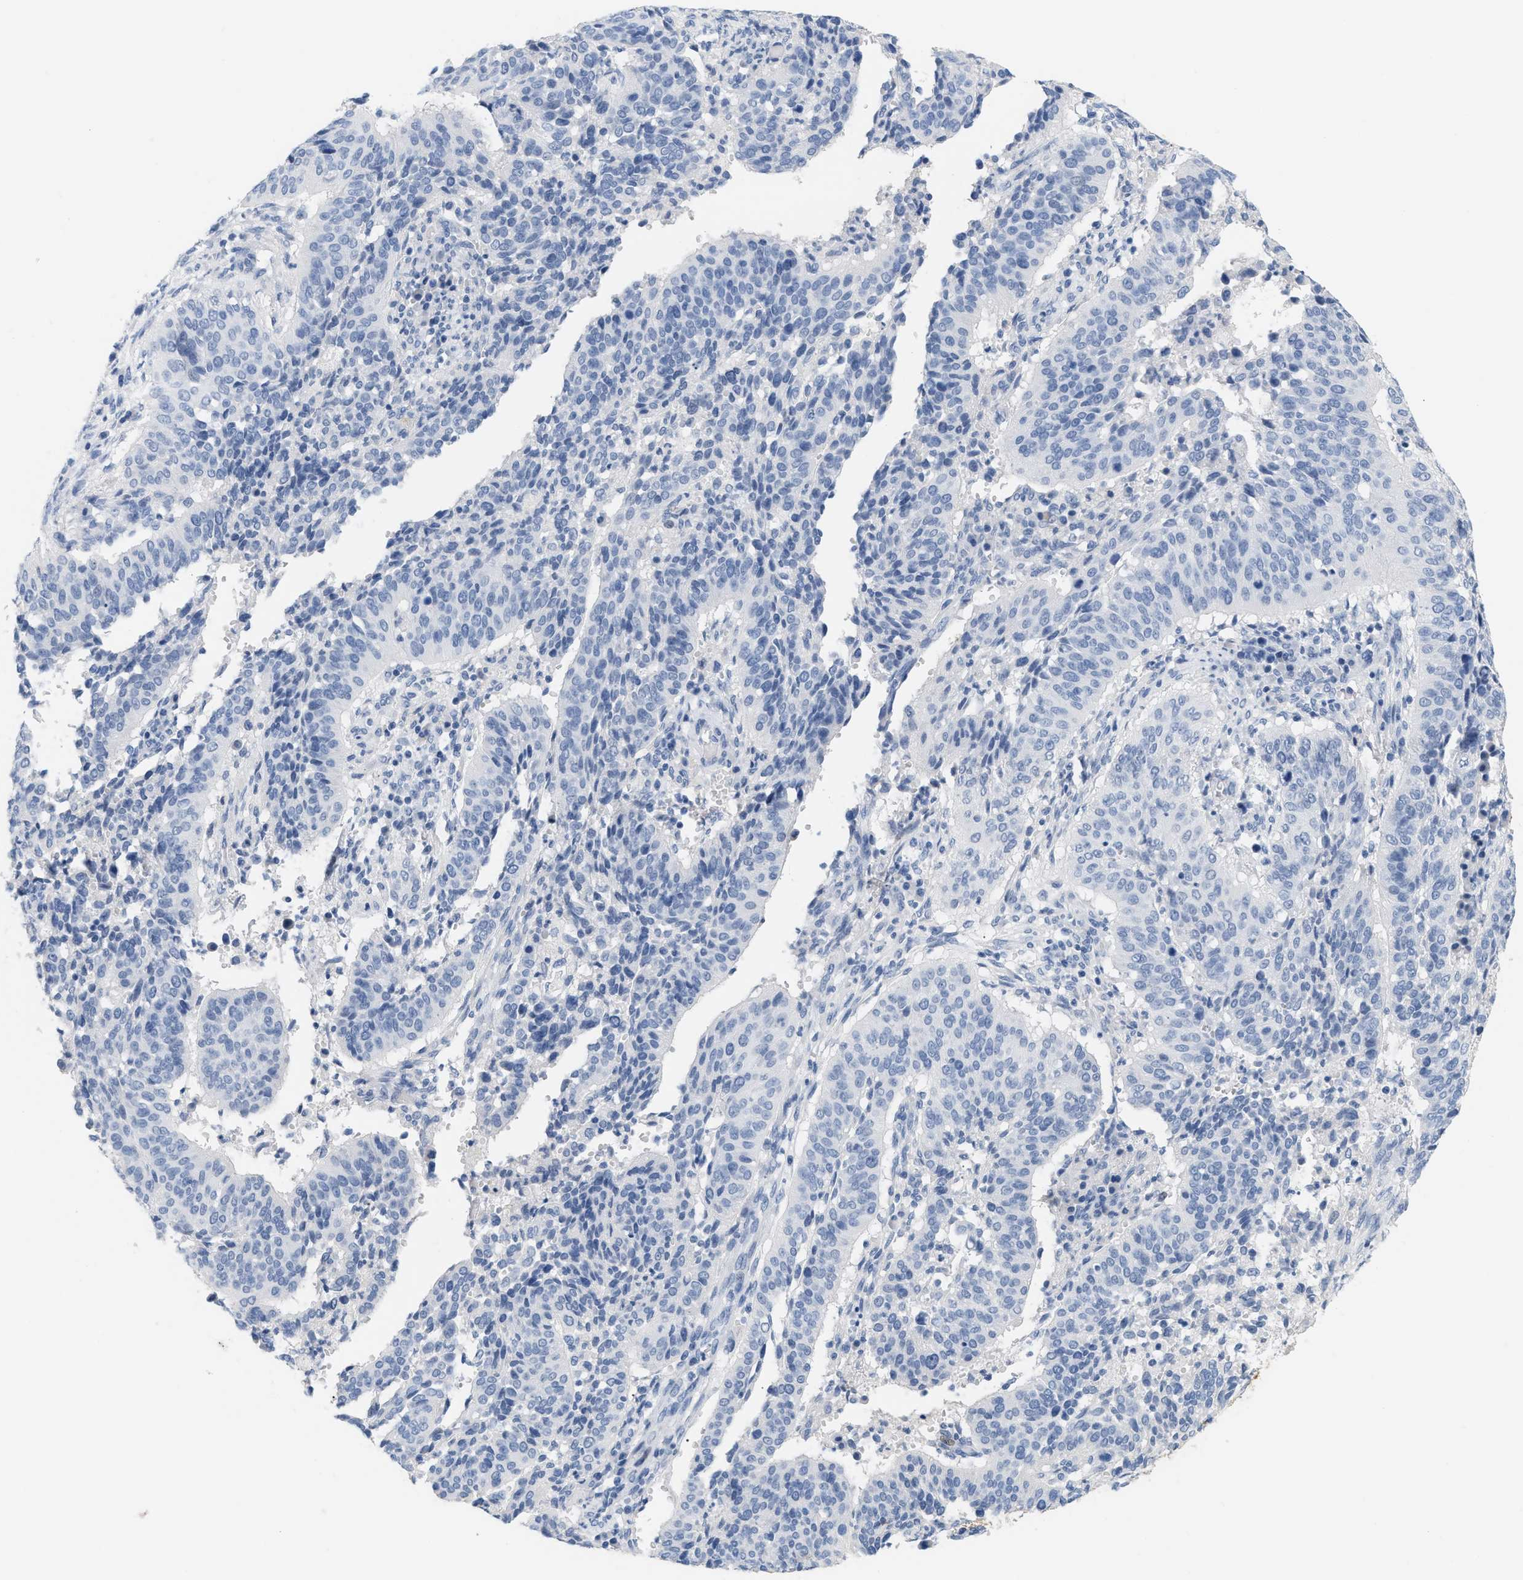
{"staining": {"intensity": "negative", "quantity": "none", "location": "none"}, "tissue": "cervical cancer", "cell_type": "Tumor cells", "image_type": "cancer", "snomed": [{"axis": "morphology", "description": "Normal tissue, NOS"}, {"axis": "morphology", "description": "Squamous cell carcinoma, NOS"}, {"axis": "topography", "description": "Cervix"}], "caption": "There is no significant expression in tumor cells of cervical cancer (squamous cell carcinoma).", "gene": "CFH", "patient": {"sex": "female", "age": 39}}